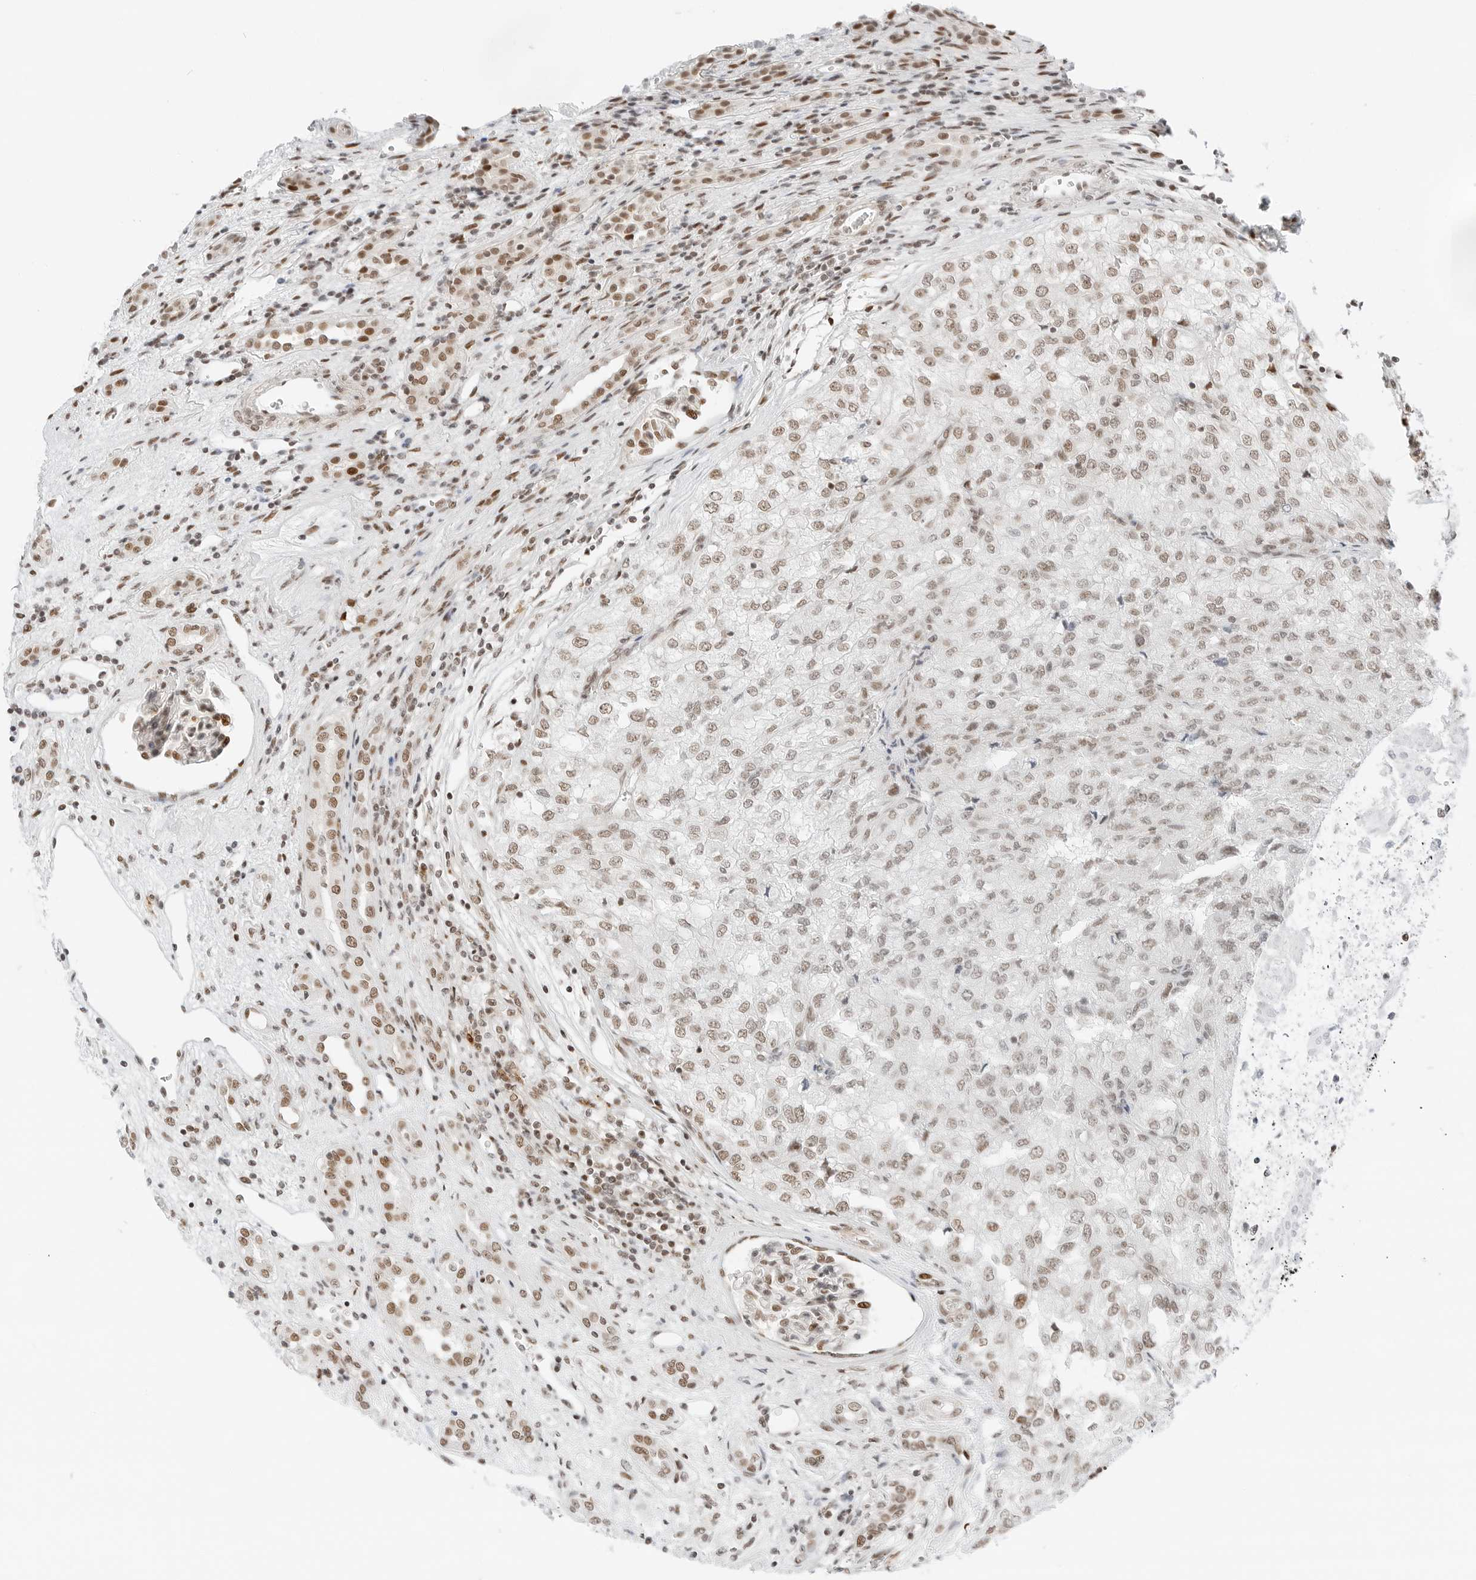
{"staining": {"intensity": "weak", "quantity": "25%-75%", "location": "nuclear"}, "tissue": "renal cancer", "cell_type": "Tumor cells", "image_type": "cancer", "snomed": [{"axis": "morphology", "description": "Adenocarcinoma, NOS"}, {"axis": "topography", "description": "Kidney"}], "caption": "Renal cancer (adenocarcinoma) was stained to show a protein in brown. There is low levels of weak nuclear staining in about 25%-75% of tumor cells. The staining was performed using DAB (3,3'-diaminobenzidine), with brown indicating positive protein expression. Nuclei are stained blue with hematoxylin.", "gene": "CRTC2", "patient": {"sex": "female", "age": 54}}